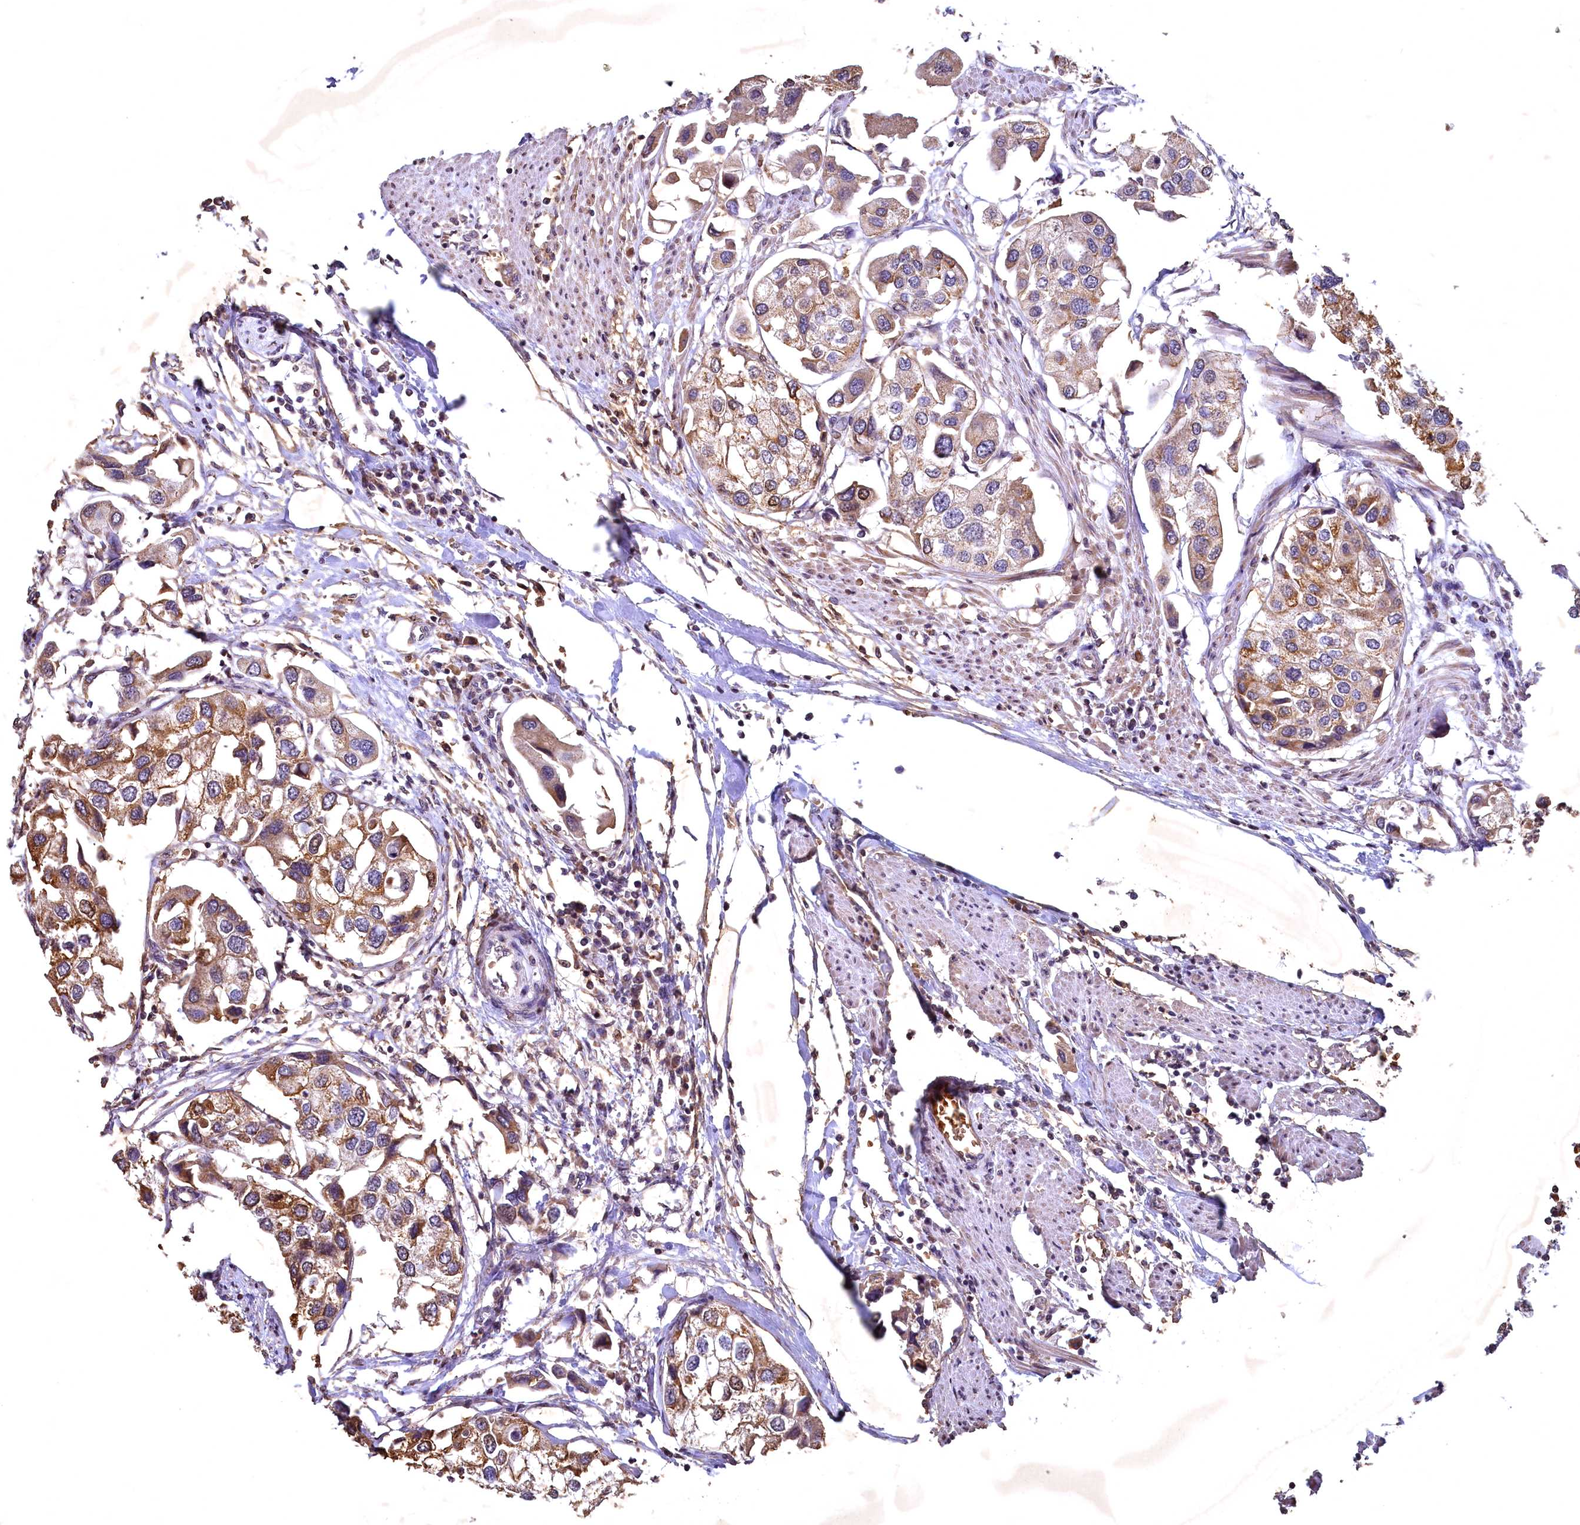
{"staining": {"intensity": "moderate", "quantity": ">75%", "location": "cytoplasmic/membranous"}, "tissue": "urothelial cancer", "cell_type": "Tumor cells", "image_type": "cancer", "snomed": [{"axis": "morphology", "description": "Urothelial carcinoma, High grade"}, {"axis": "topography", "description": "Urinary bladder"}], "caption": "A brown stain highlights moderate cytoplasmic/membranous positivity of a protein in human urothelial cancer tumor cells.", "gene": "SPTA1", "patient": {"sex": "male", "age": 64}}